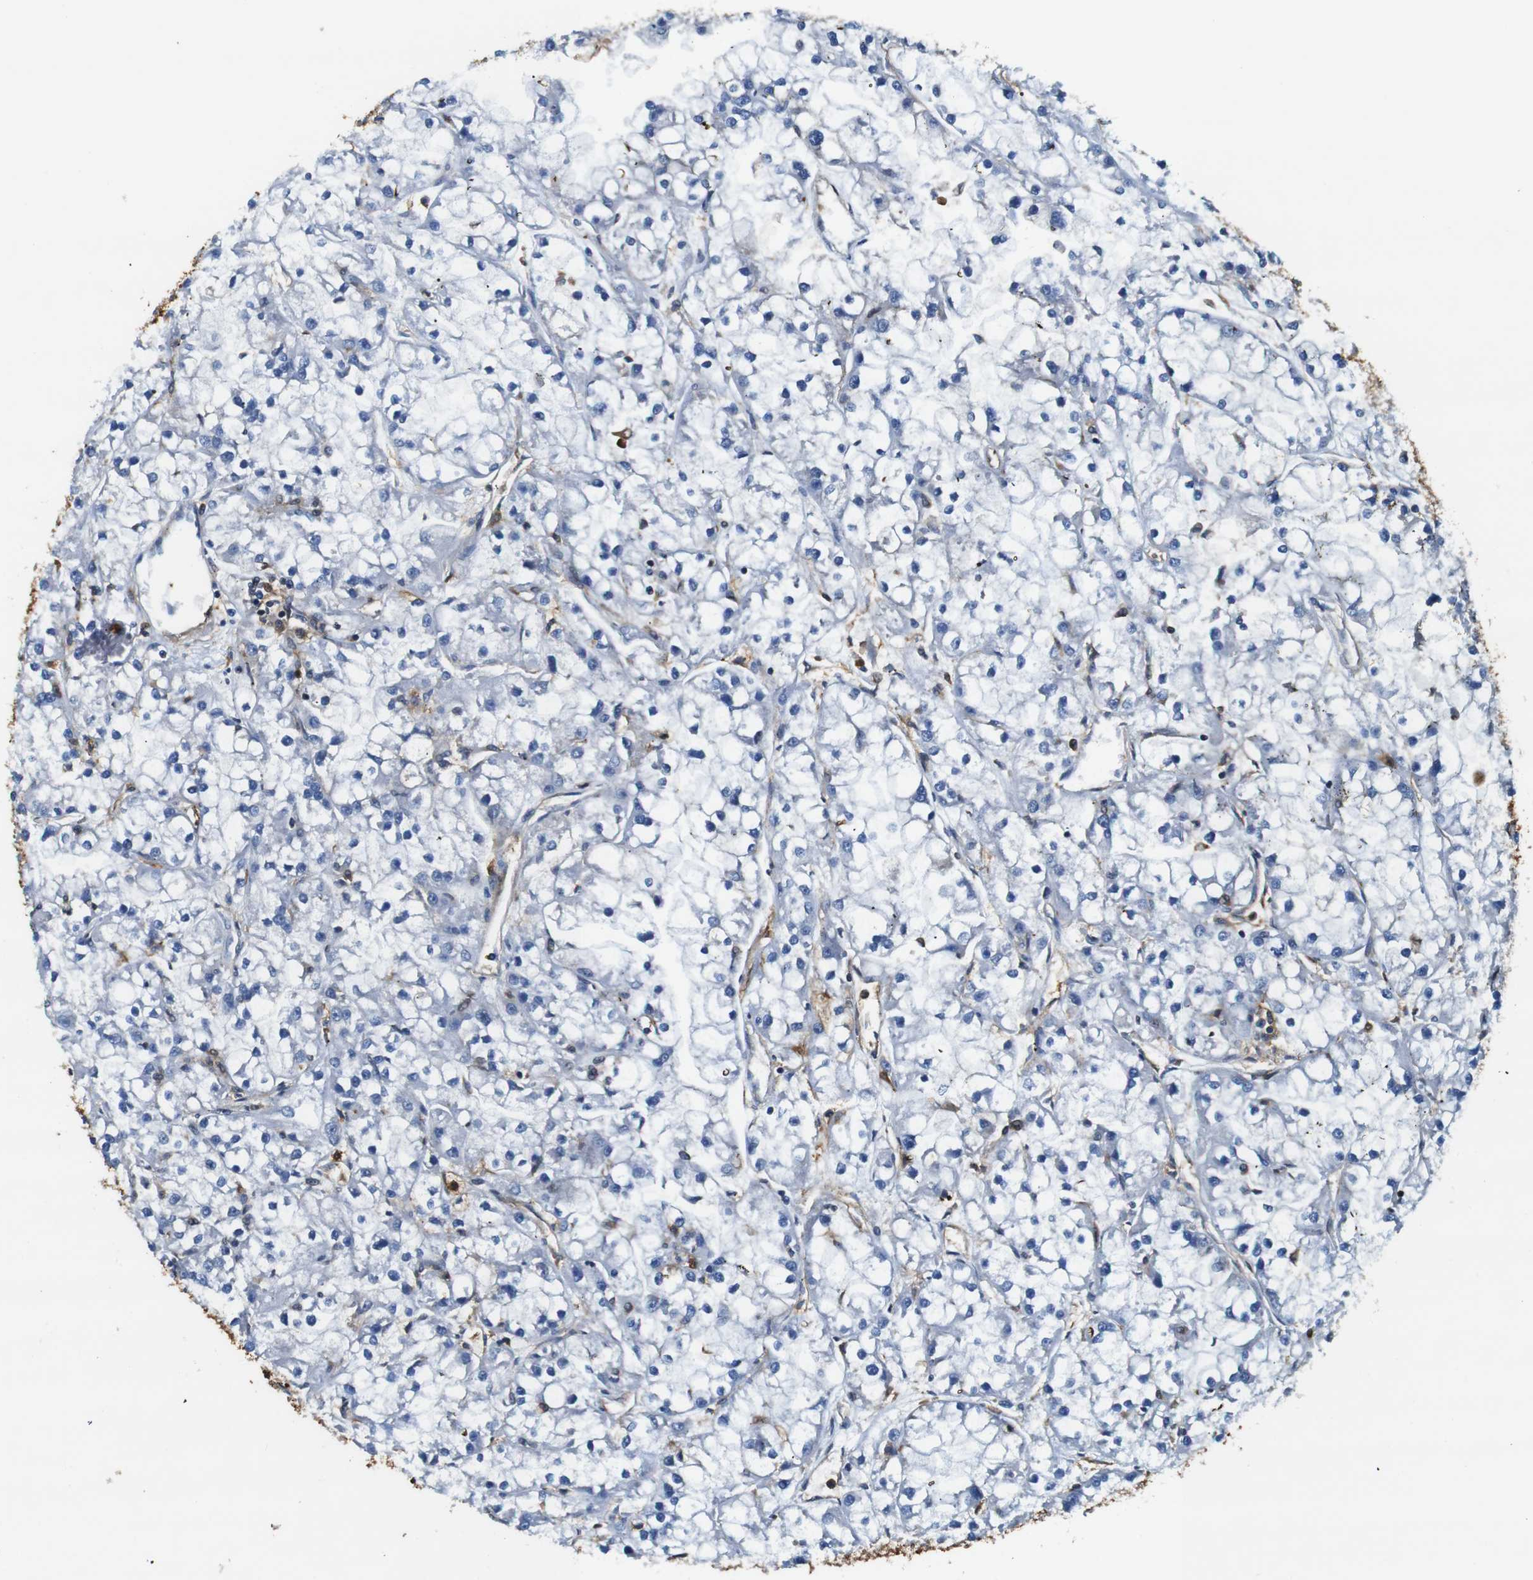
{"staining": {"intensity": "negative", "quantity": "none", "location": "none"}, "tissue": "renal cancer", "cell_type": "Tumor cells", "image_type": "cancer", "snomed": [{"axis": "morphology", "description": "Adenocarcinoma, NOS"}, {"axis": "topography", "description": "Kidney"}], "caption": "Immunohistochemistry (IHC) micrograph of neoplastic tissue: renal cancer (adenocarcinoma) stained with DAB (3,3'-diaminobenzidine) shows no significant protein positivity in tumor cells.", "gene": "ANXA1", "patient": {"sex": "female", "age": 52}}